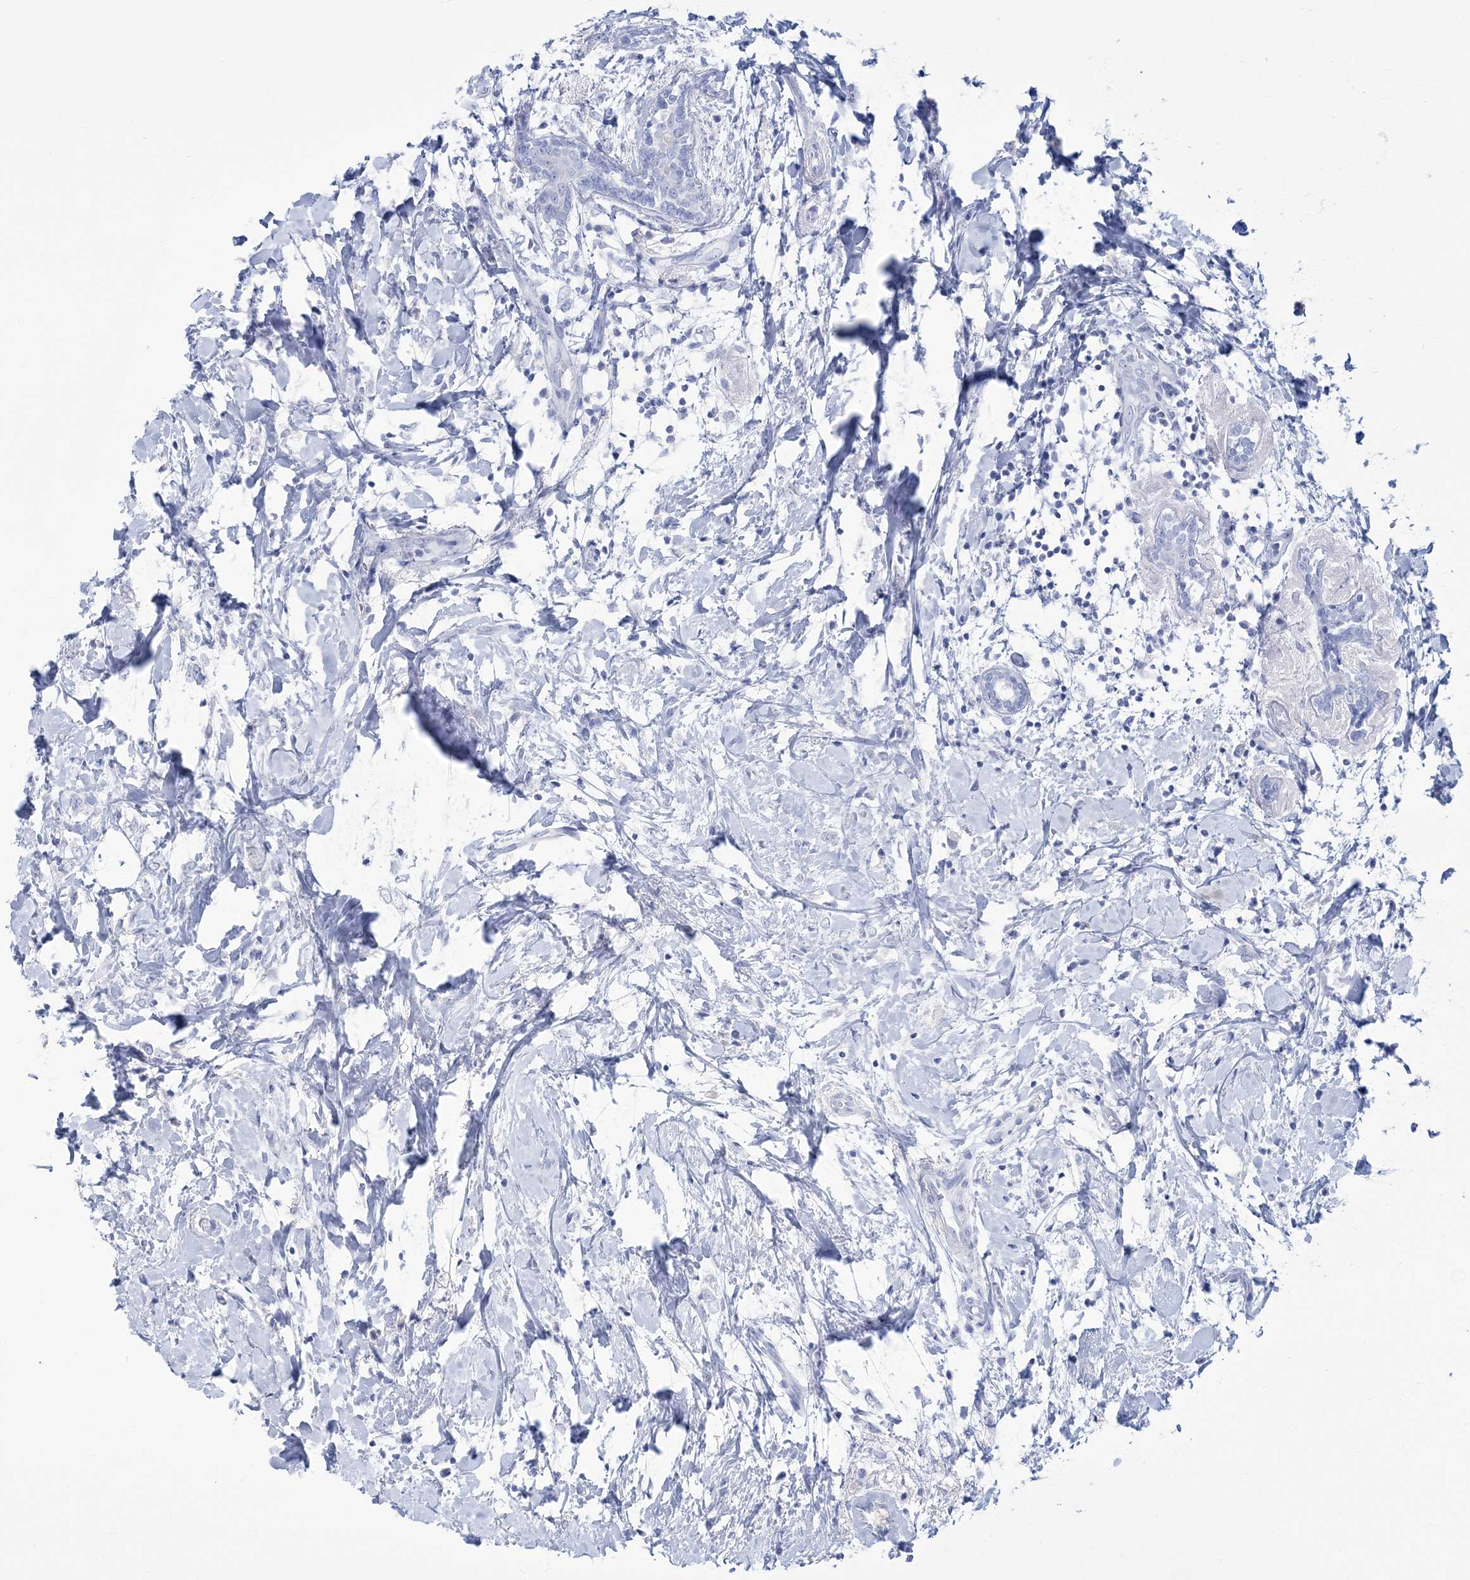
{"staining": {"intensity": "negative", "quantity": "none", "location": "none"}, "tissue": "breast cancer", "cell_type": "Tumor cells", "image_type": "cancer", "snomed": [{"axis": "morphology", "description": "Normal tissue, NOS"}, {"axis": "morphology", "description": "Lobular carcinoma"}, {"axis": "topography", "description": "Breast"}], "caption": "An immunohistochemistry (IHC) image of breast lobular carcinoma is shown. There is no staining in tumor cells of breast lobular carcinoma.", "gene": "RBP2", "patient": {"sex": "female", "age": 47}}